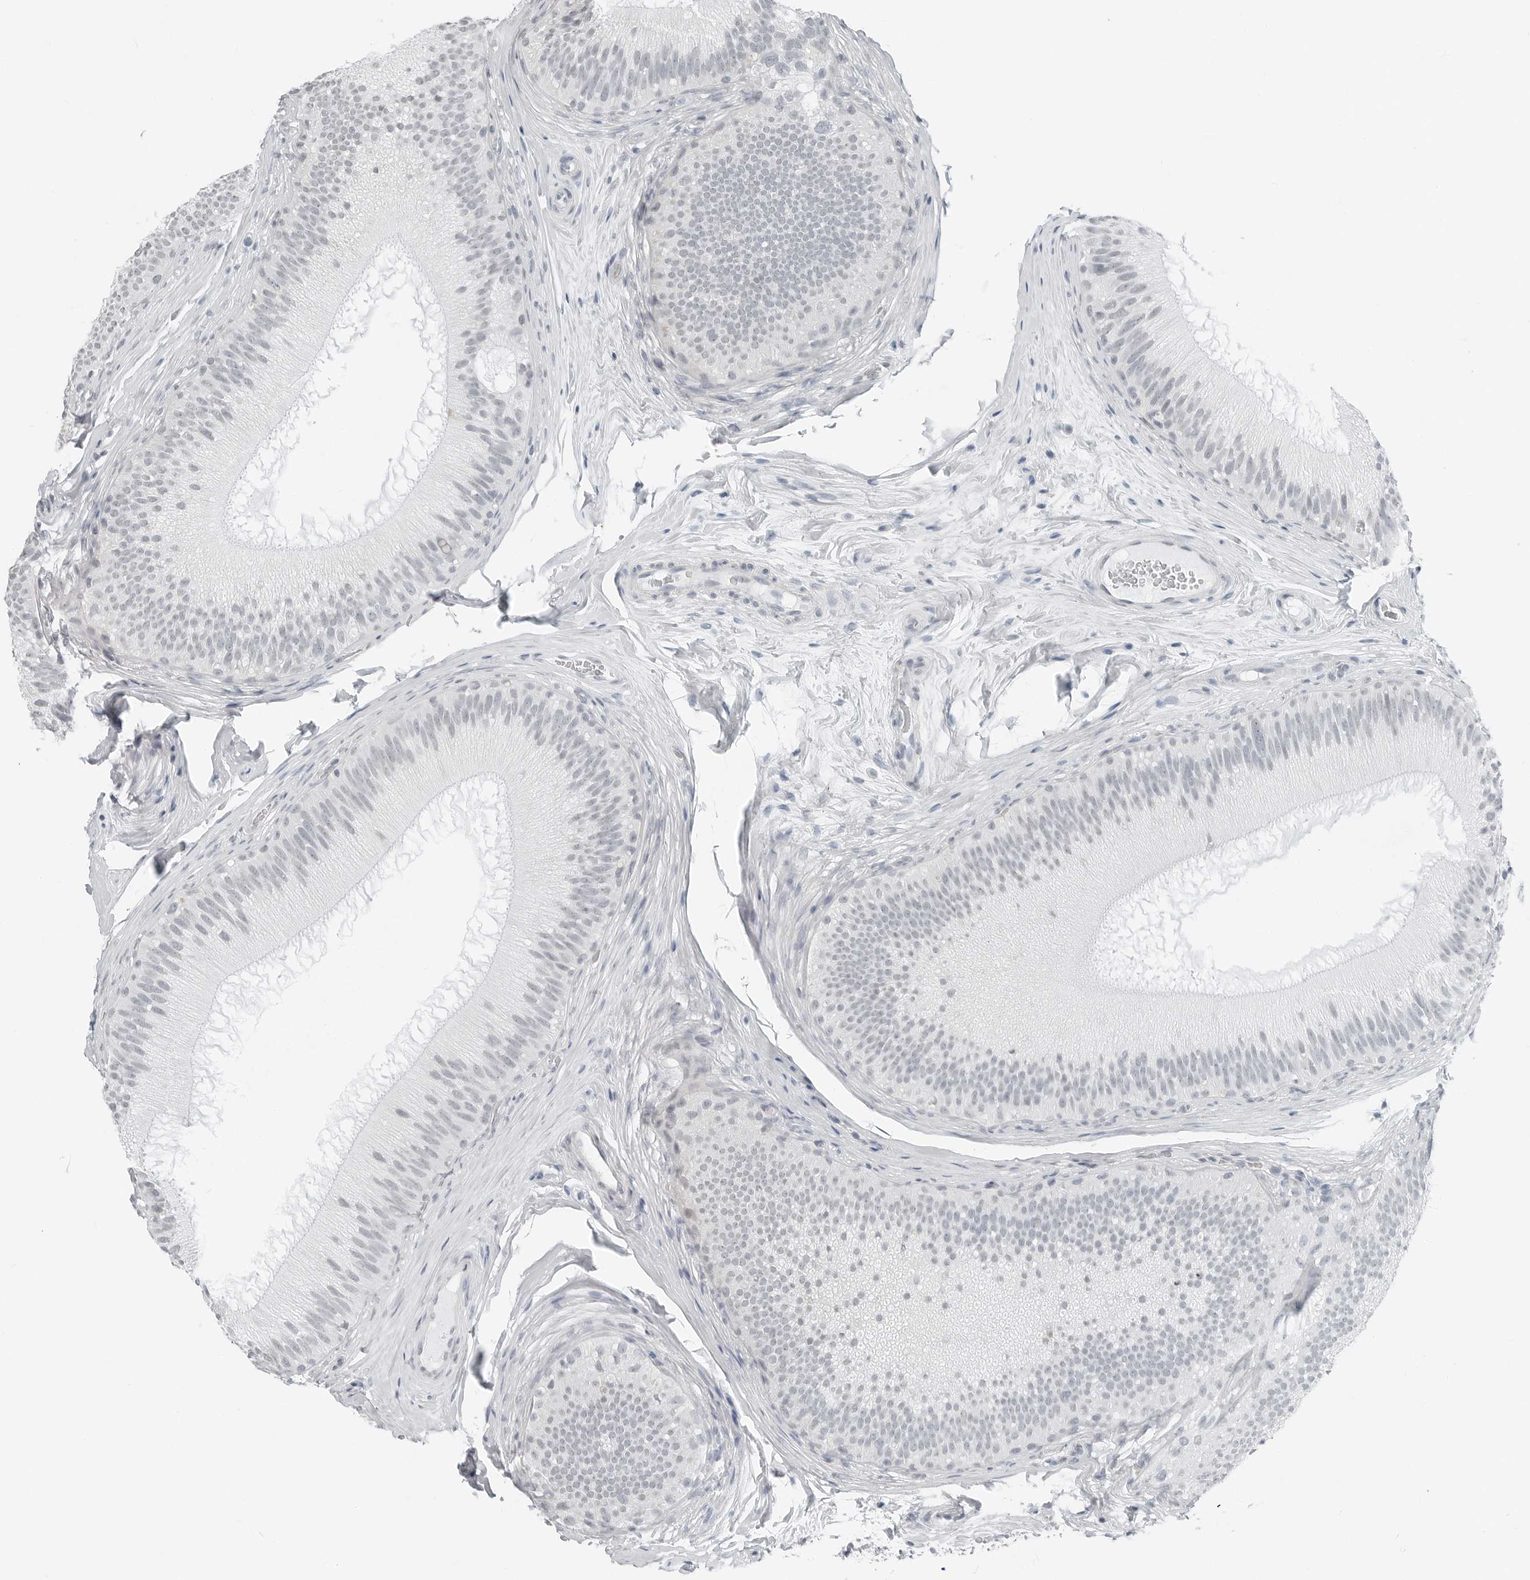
{"staining": {"intensity": "weak", "quantity": "<25%", "location": "cytoplasmic/membranous"}, "tissue": "epididymis", "cell_type": "Glandular cells", "image_type": "normal", "snomed": [{"axis": "morphology", "description": "Normal tissue, NOS"}, {"axis": "topography", "description": "Epididymis"}], "caption": "Protein analysis of unremarkable epididymis reveals no significant staining in glandular cells. The staining is performed using DAB (3,3'-diaminobenzidine) brown chromogen with nuclei counter-stained in using hematoxylin.", "gene": "XIRP1", "patient": {"sex": "male", "age": 45}}